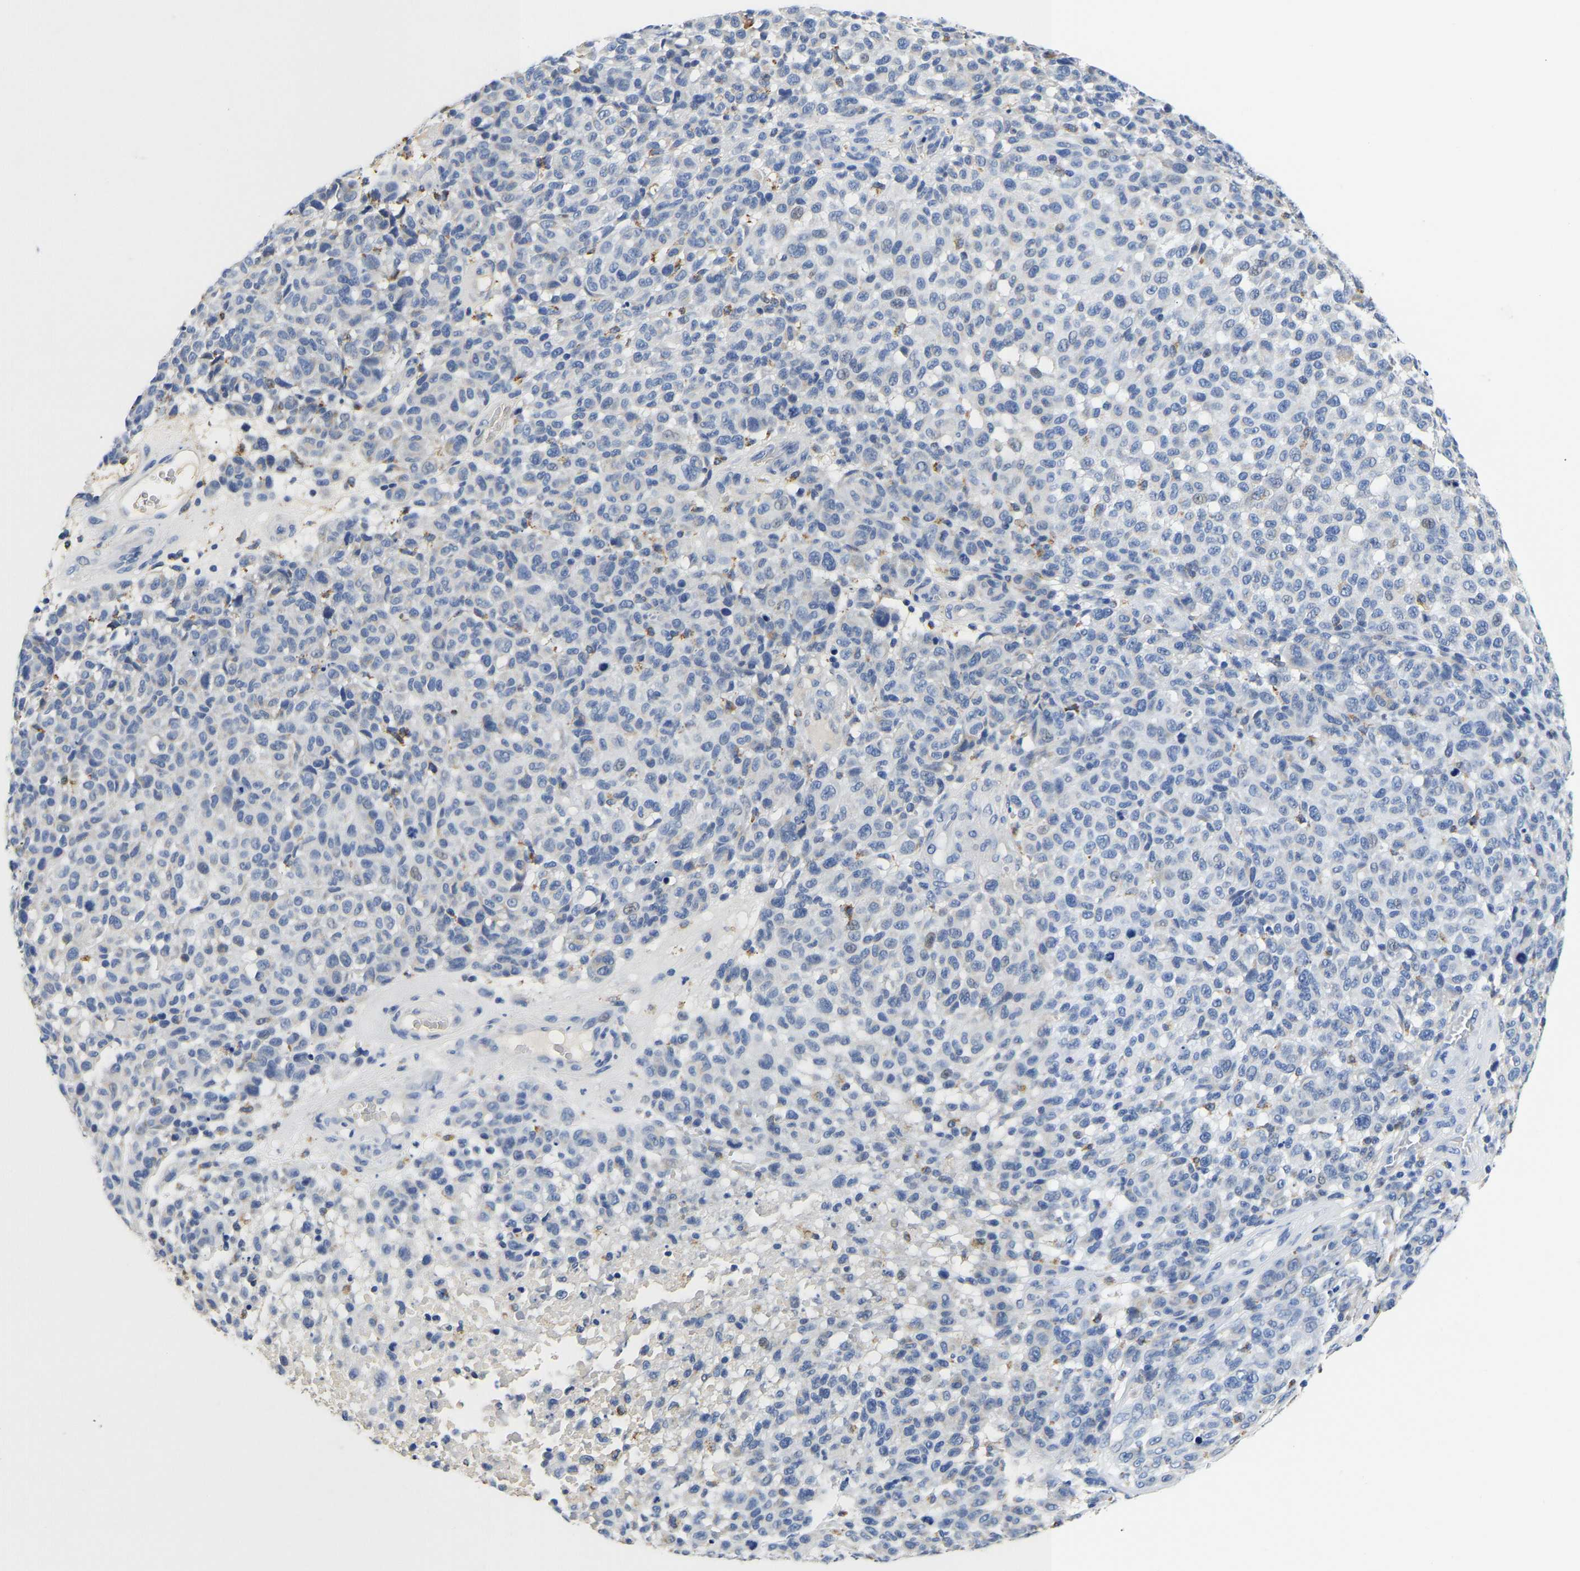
{"staining": {"intensity": "negative", "quantity": "none", "location": "none"}, "tissue": "melanoma", "cell_type": "Tumor cells", "image_type": "cancer", "snomed": [{"axis": "morphology", "description": "Malignant melanoma, NOS"}, {"axis": "topography", "description": "Skin"}], "caption": "Immunohistochemistry histopathology image of neoplastic tissue: human melanoma stained with DAB (3,3'-diaminobenzidine) shows no significant protein positivity in tumor cells. Nuclei are stained in blue.", "gene": "PCK2", "patient": {"sex": "male", "age": 59}}